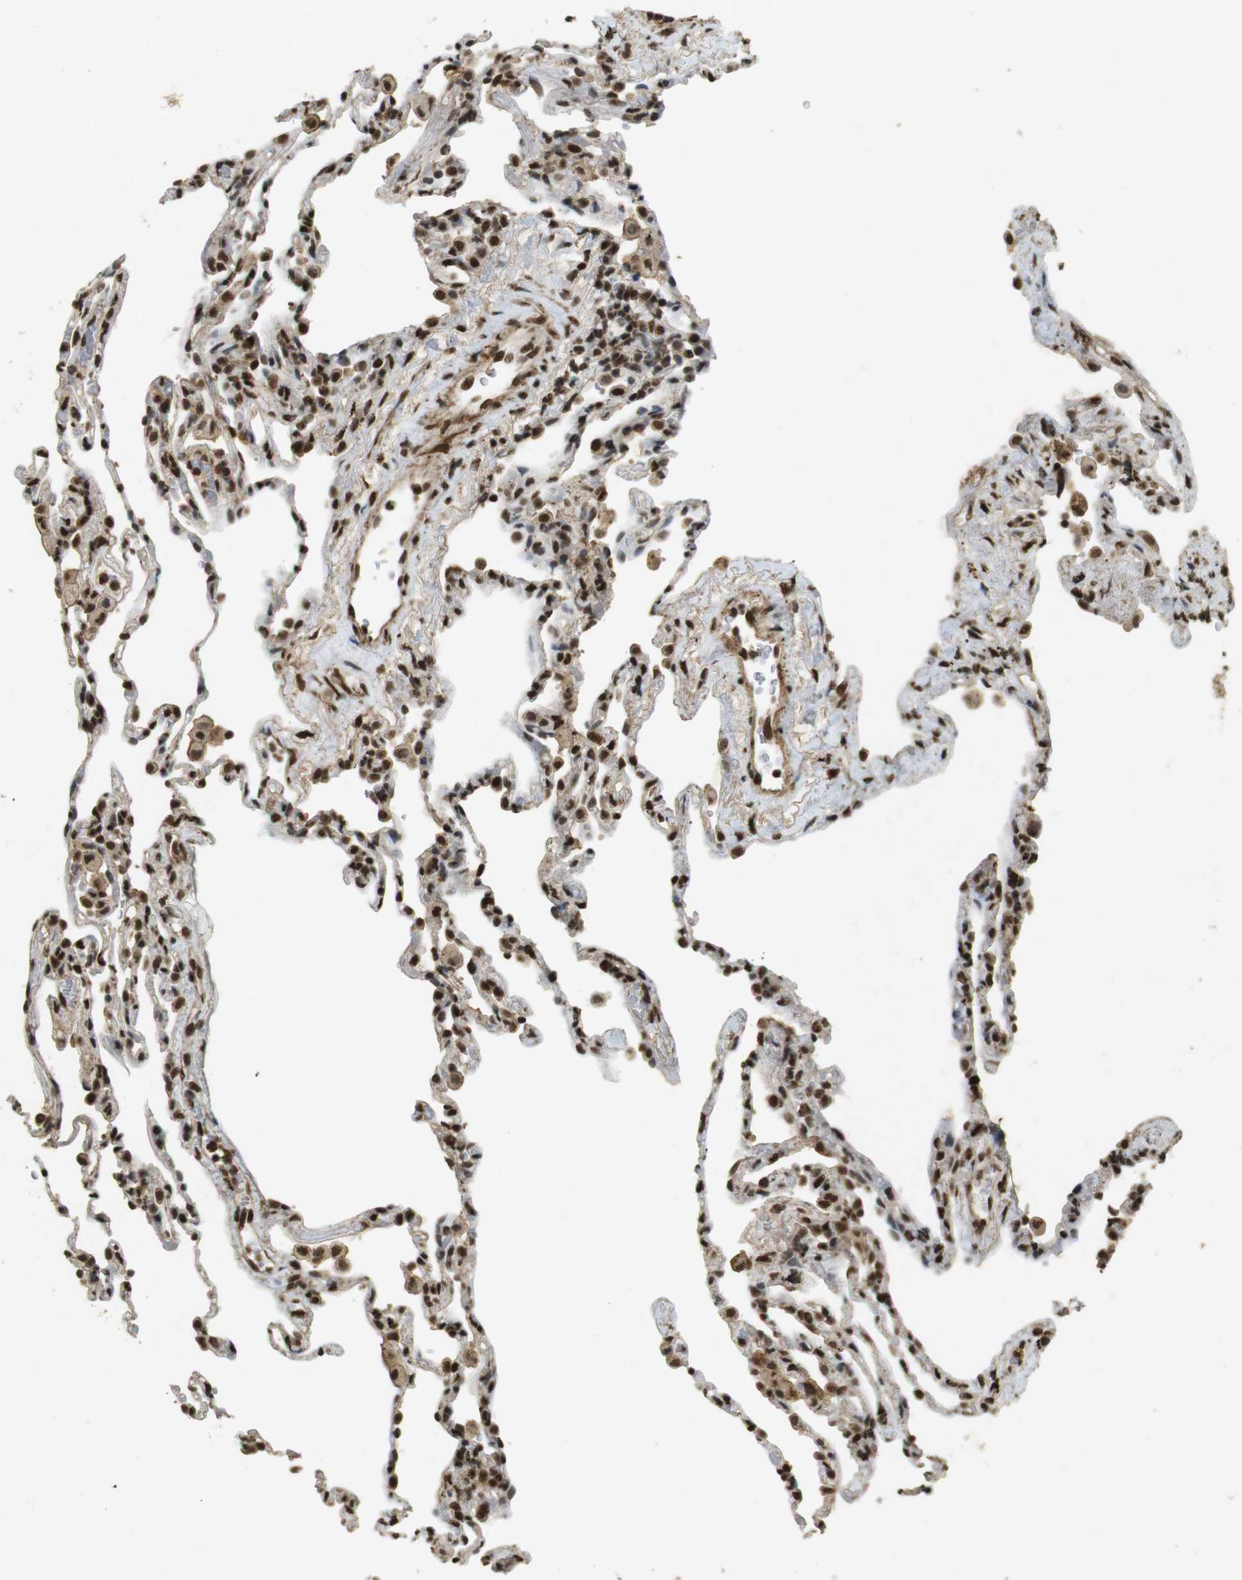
{"staining": {"intensity": "strong", "quantity": ">75%", "location": "nuclear"}, "tissue": "lung", "cell_type": "Alveolar cells", "image_type": "normal", "snomed": [{"axis": "morphology", "description": "Normal tissue, NOS"}, {"axis": "topography", "description": "Lung"}], "caption": "Strong nuclear expression for a protein is identified in about >75% of alveolar cells of benign lung using IHC.", "gene": "GATA4", "patient": {"sex": "male", "age": 59}}